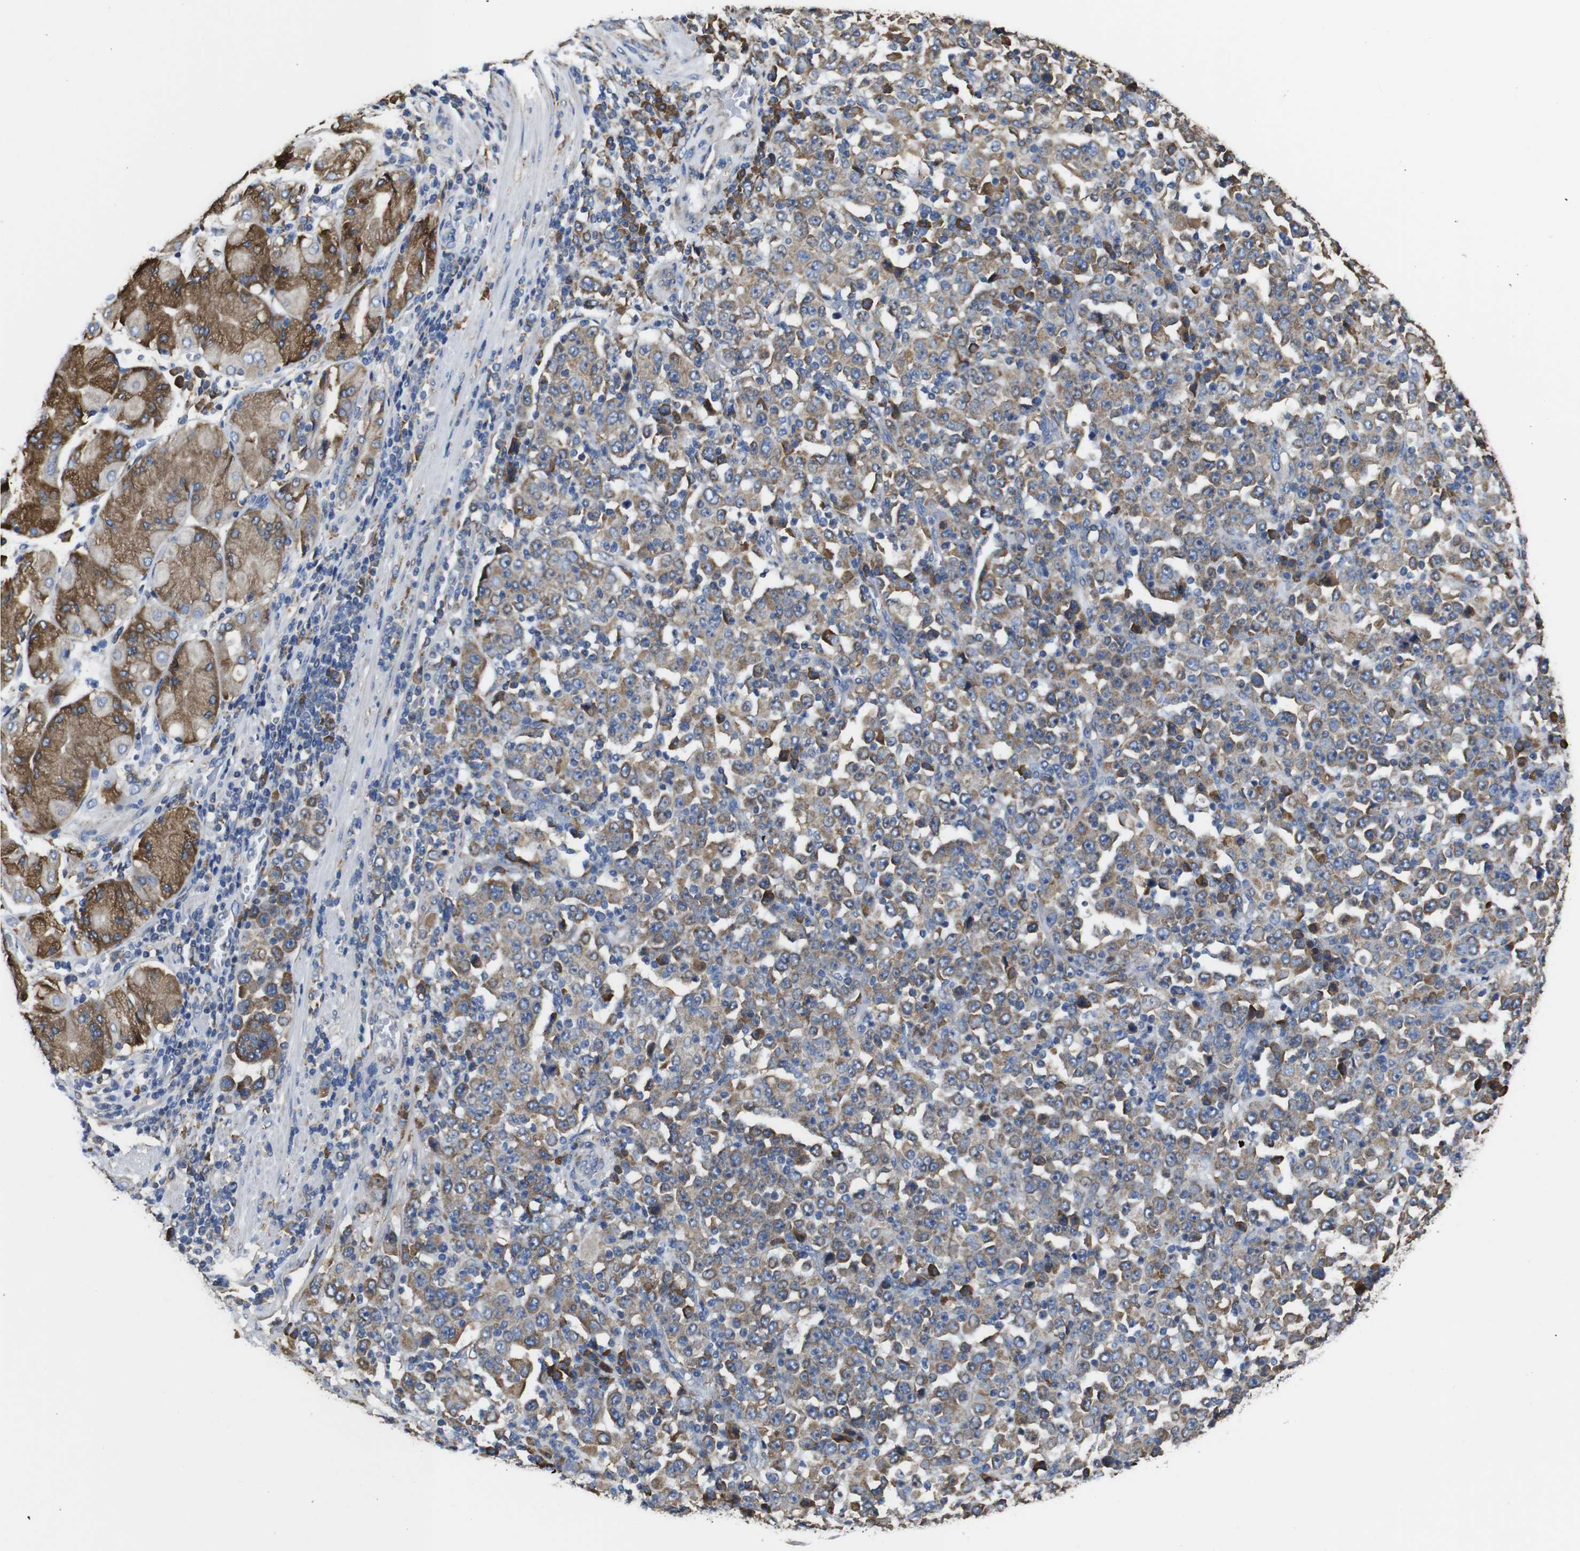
{"staining": {"intensity": "moderate", "quantity": ">75%", "location": "cytoplasmic/membranous"}, "tissue": "stomach cancer", "cell_type": "Tumor cells", "image_type": "cancer", "snomed": [{"axis": "morphology", "description": "Normal tissue, NOS"}, {"axis": "morphology", "description": "Adenocarcinoma, NOS"}, {"axis": "topography", "description": "Stomach, upper"}, {"axis": "topography", "description": "Stomach"}], "caption": "Stomach cancer (adenocarcinoma) stained with immunohistochemistry (IHC) shows moderate cytoplasmic/membranous expression in about >75% of tumor cells.", "gene": "PPIB", "patient": {"sex": "male", "age": 59}}